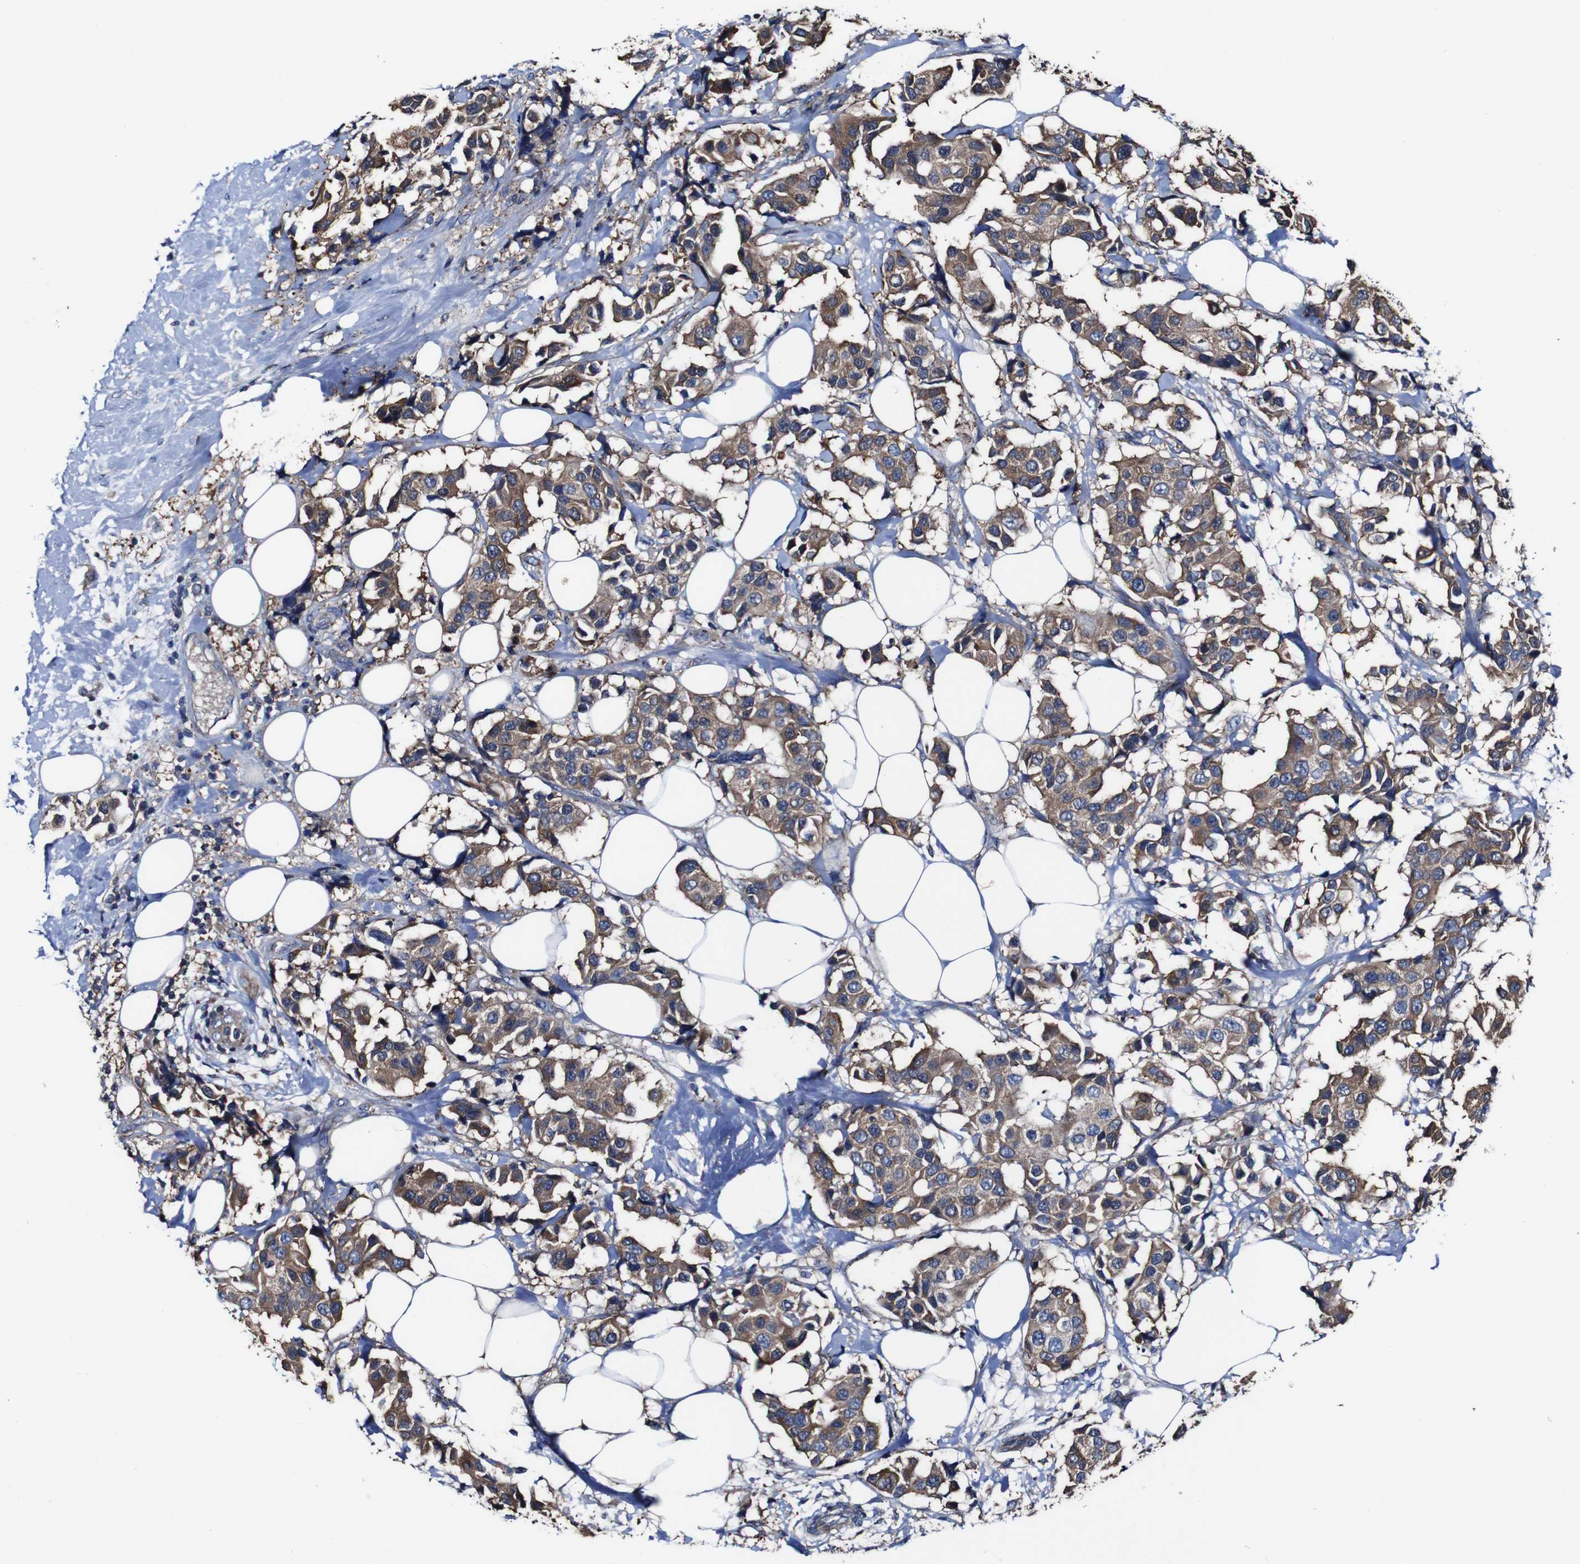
{"staining": {"intensity": "moderate", "quantity": ">75%", "location": "cytoplasmic/membranous"}, "tissue": "breast cancer", "cell_type": "Tumor cells", "image_type": "cancer", "snomed": [{"axis": "morphology", "description": "Normal tissue, NOS"}, {"axis": "morphology", "description": "Duct carcinoma"}, {"axis": "topography", "description": "Breast"}], "caption": "Breast cancer (intraductal carcinoma) stained with DAB immunohistochemistry reveals medium levels of moderate cytoplasmic/membranous staining in approximately >75% of tumor cells. The staining was performed using DAB, with brown indicating positive protein expression. Nuclei are stained blue with hematoxylin.", "gene": "CSF1R", "patient": {"sex": "female", "age": 39}}